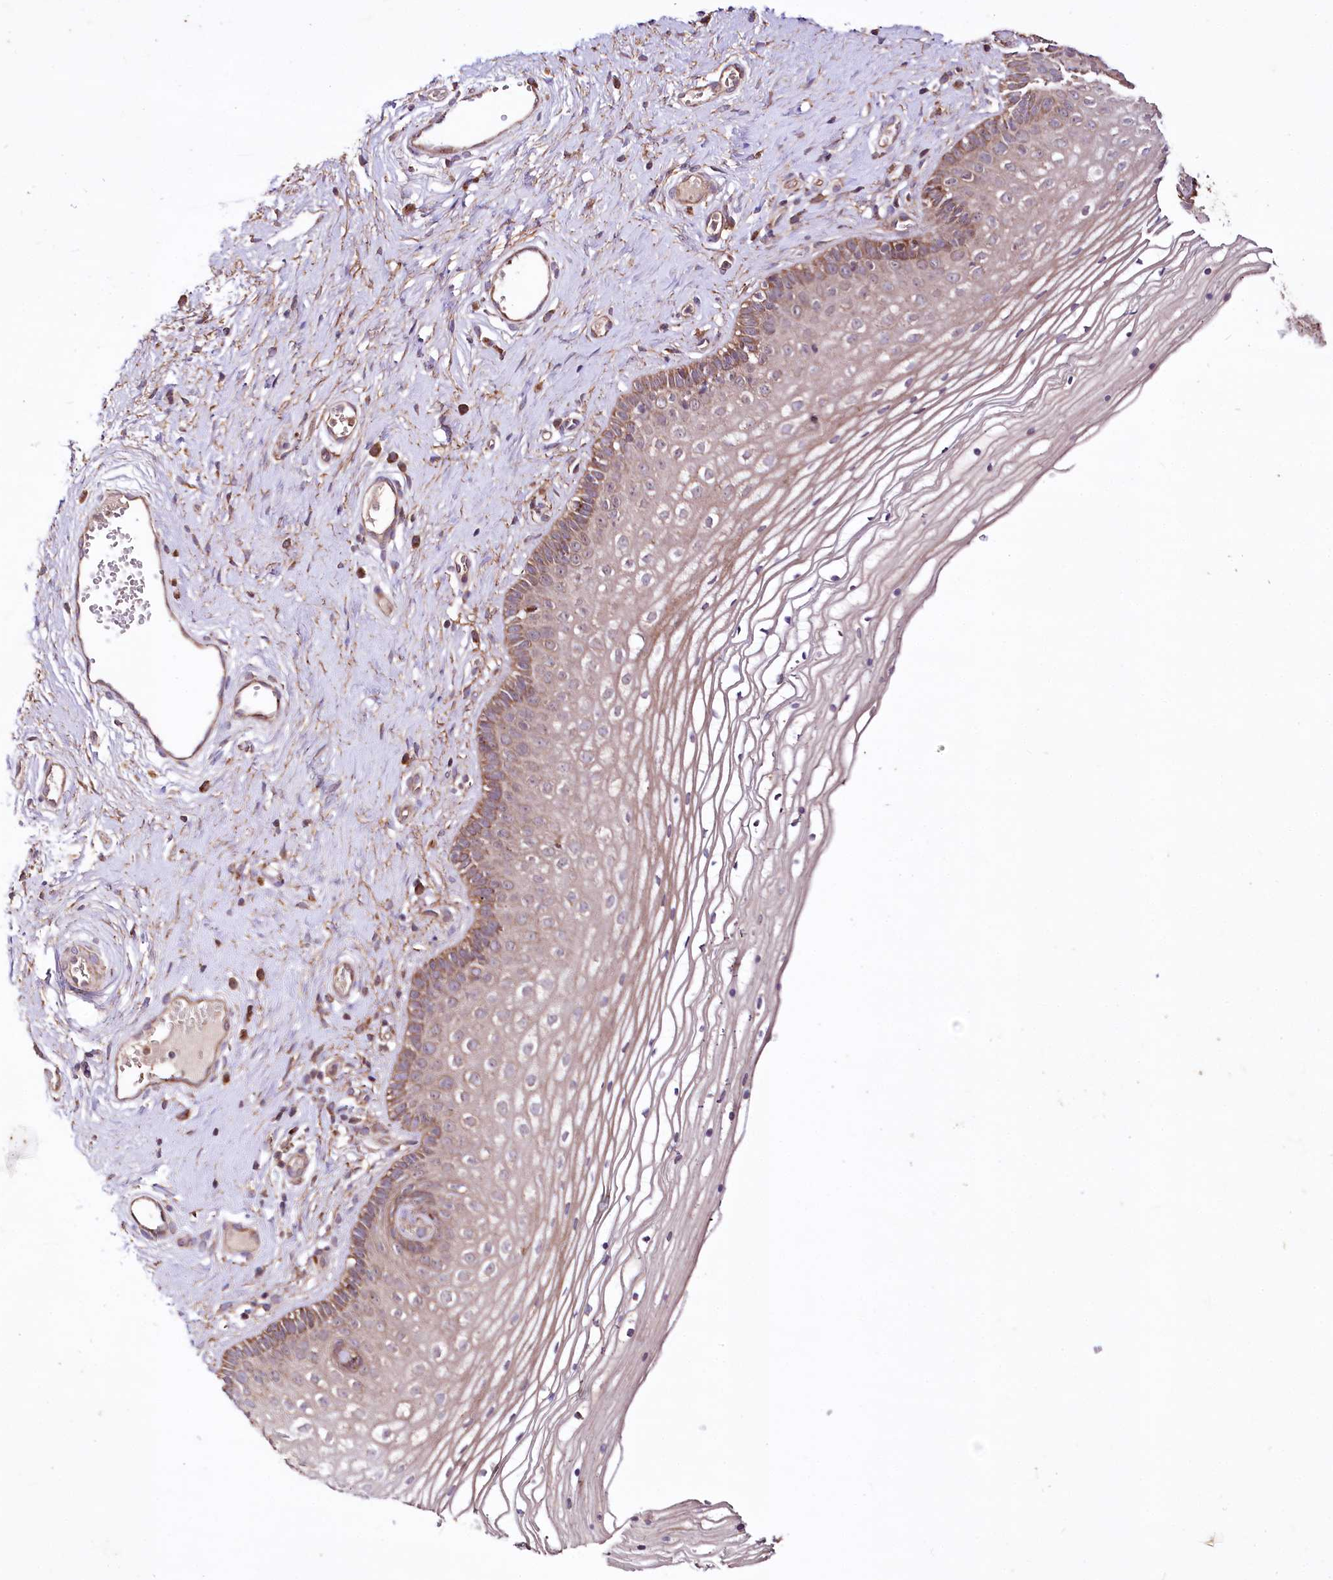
{"staining": {"intensity": "moderate", "quantity": "25%-75%", "location": "cytoplasmic/membranous"}, "tissue": "vagina", "cell_type": "Squamous epithelial cells", "image_type": "normal", "snomed": [{"axis": "morphology", "description": "Normal tissue, NOS"}, {"axis": "topography", "description": "Vagina"}], "caption": "Immunohistochemistry (IHC) image of normal vagina: human vagina stained using immunohistochemistry demonstrates medium levels of moderate protein expression localized specifically in the cytoplasmic/membranous of squamous epithelial cells, appearing as a cytoplasmic/membranous brown color.", "gene": "WWC1", "patient": {"sex": "female", "age": 46}}